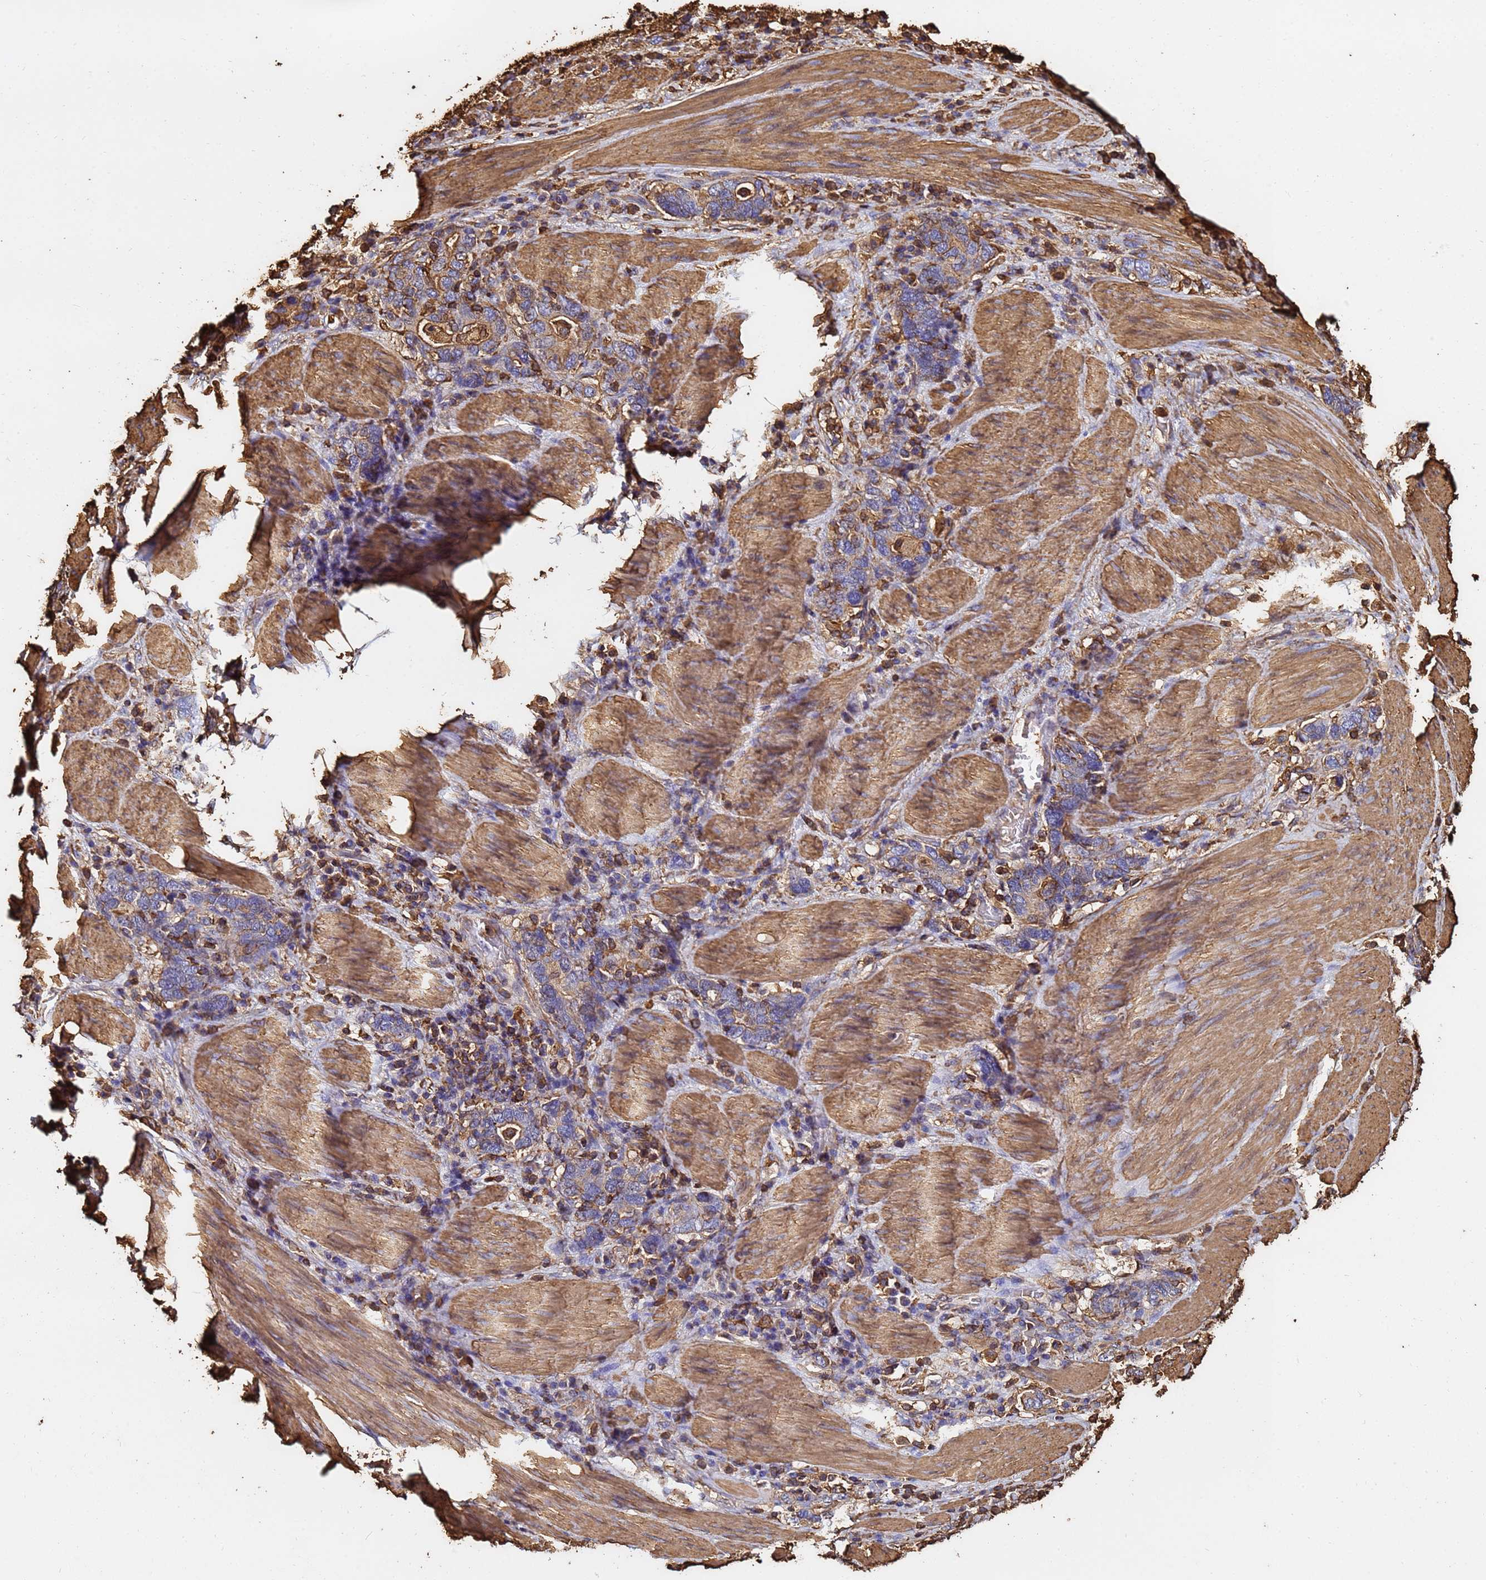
{"staining": {"intensity": "moderate", "quantity": "25%-75%", "location": "cytoplasmic/membranous"}, "tissue": "stomach cancer", "cell_type": "Tumor cells", "image_type": "cancer", "snomed": [{"axis": "morphology", "description": "Adenocarcinoma, NOS"}, {"axis": "topography", "description": "Stomach, upper"}, {"axis": "topography", "description": "Stomach"}], "caption": "This micrograph exhibits immunohistochemistry (IHC) staining of human stomach cancer, with medium moderate cytoplasmic/membranous staining in about 25%-75% of tumor cells.", "gene": "ACTB", "patient": {"sex": "male", "age": 62}}